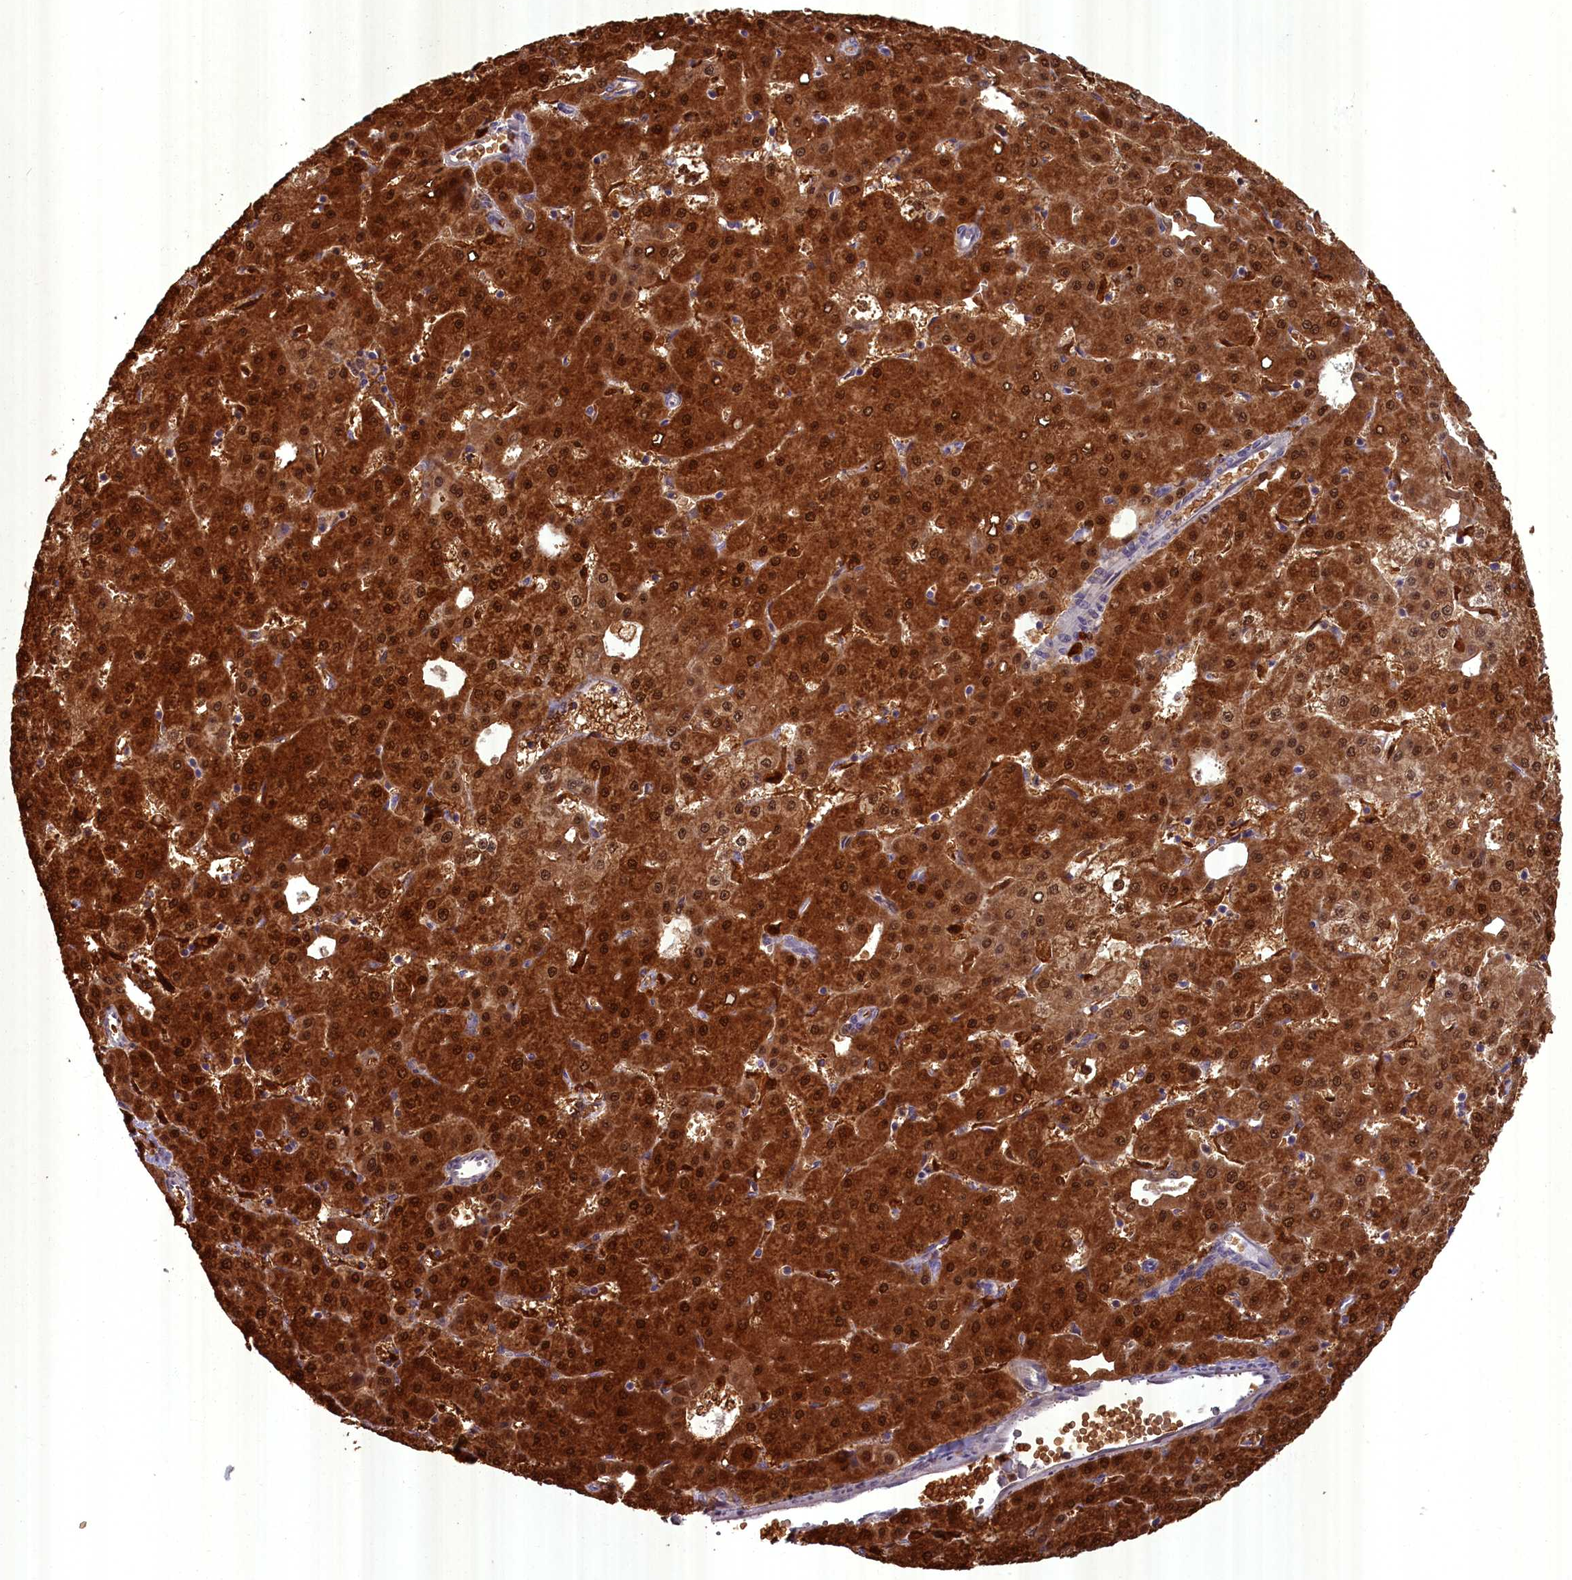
{"staining": {"intensity": "strong", "quantity": ">75%", "location": "cytoplasmic/membranous,nuclear"}, "tissue": "liver cancer", "cell_type": "Tumor cells", "image_type": "cancer", "snomed": [{"axis": "morphology", "description": "Carcinoma, Hepatocellular, NOS"}, {"axis": "topography", "description": "Liver"}], "caption": "The immunohistochemical stain highlights strong cytoplasmic/membranous and nuclear staining in tumor cells of liver cancer (hepatocellular carcinoma) tissue.", "gene": "BLVRB", "patient": {"sex": "male", "age": 47}}